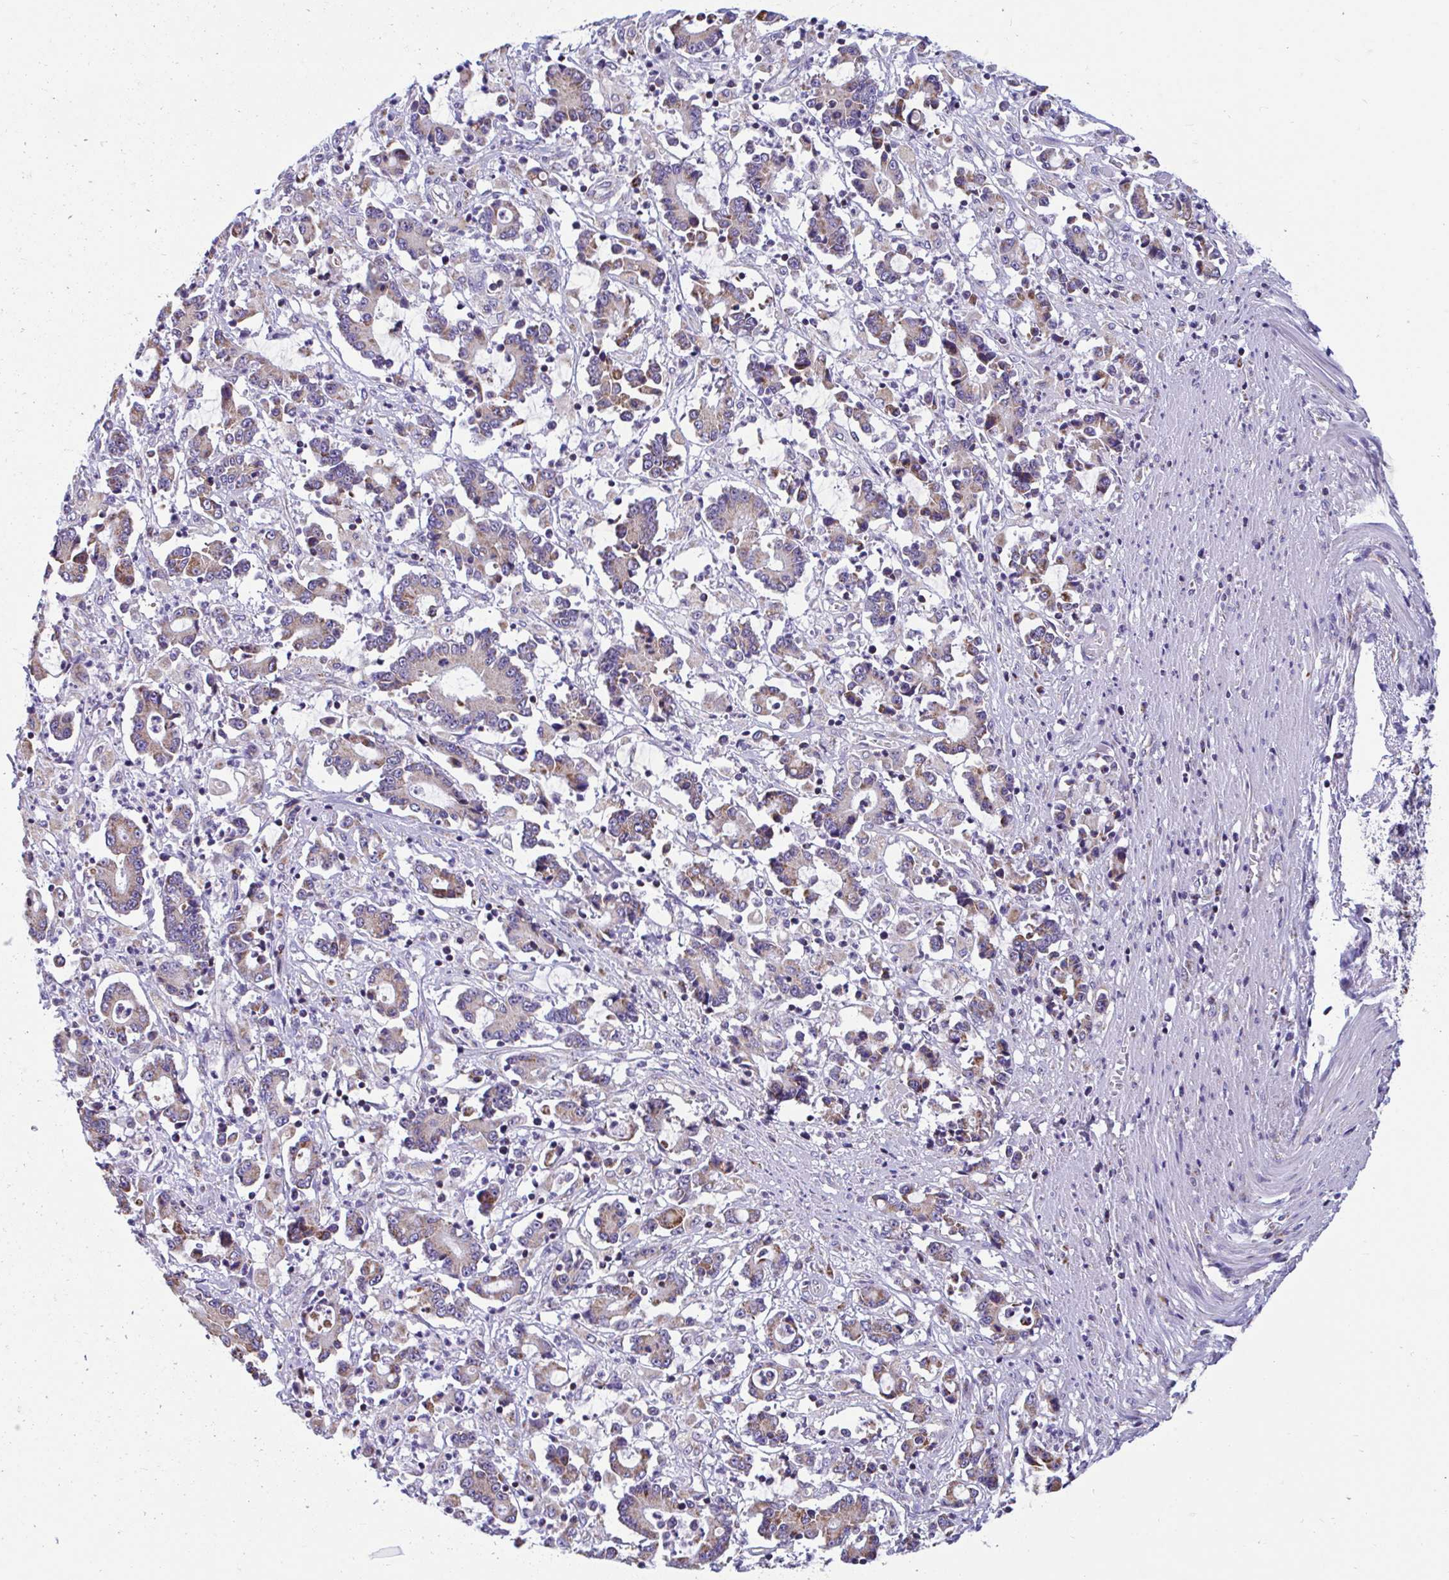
{"staining": {"intensity": "strong", "quantity": ">75%", "location": "cytoplasmic/membranous"}, "tissue": "stomach cancer", "cell_type": "Tumor cells", "image_type": "cancer", "snomed": [{"axis": "morphology", "description": "Adenocarcinoma, NOS"}, {"axis": "topography", "description": "Stomach, upper"}], "caption": "Immunohistochemistry (IHC) micrograph of stomach cancer stained for a protein (brown), which shows high levels of strong cytoplasmic/membranous expression in approximately >75% of tumor cells.", "gene": "OR13A1", "patient": {"sex": "male", "age": 68}}